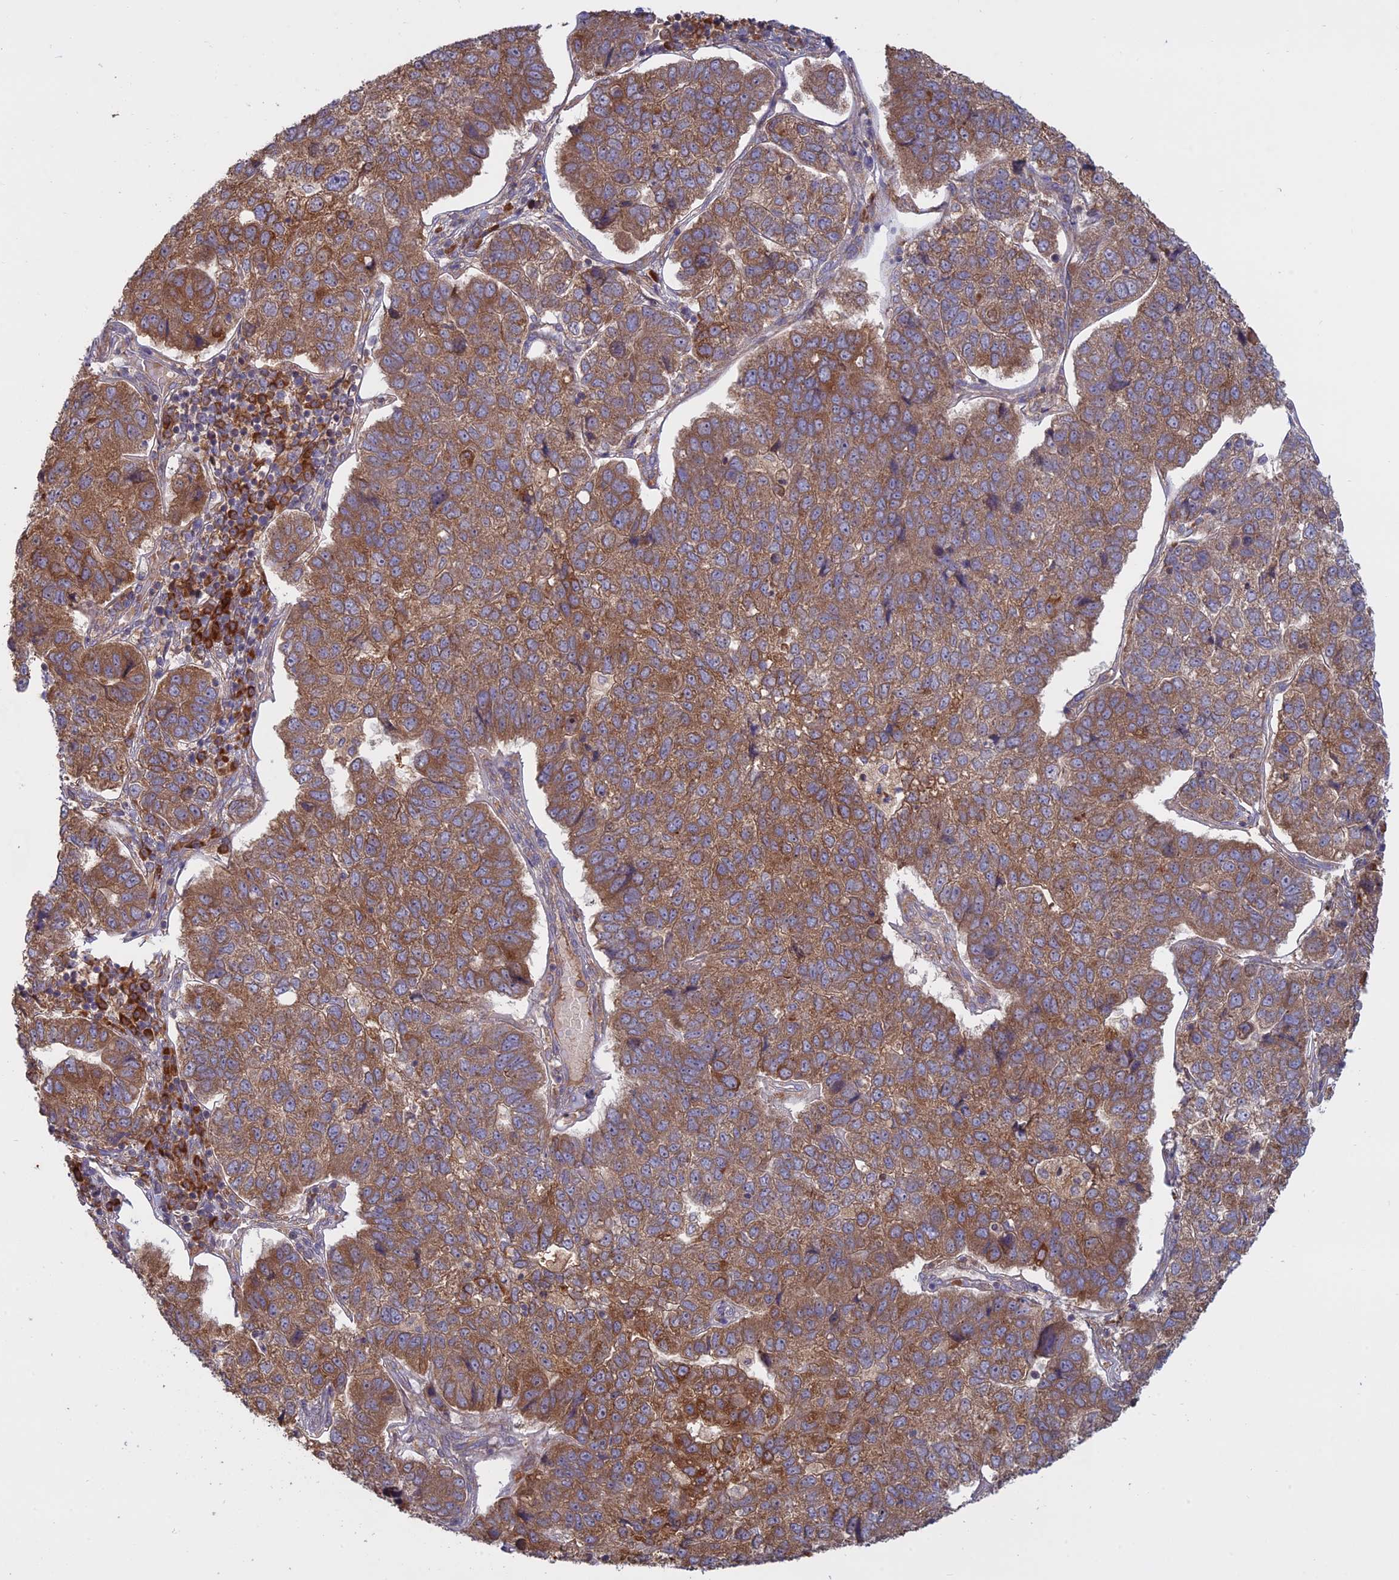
{"staining": {"intensity": "moderate", "quantity": ">75%", "location": "cytoplasmic/membranous"}, "tissue": "pancreatic cancer", "cell_type": "Tumor cells", "image_type": "cancer", "snomed": [{"axis": "morphology", "description": "Adenocarcinoma, NOS"}, {"axis": "topography", "description": "Pancreas"}], "caption": "Immunohistochemistry (IHC) (DAB) staining of pancreatic adenocarcinoma reveals moderate cytoplasmic/membranous protein expression in approximately >75% of tumor cells.", "gene": "TMEM208", "patient": {"sex": "female", "age": 61}}